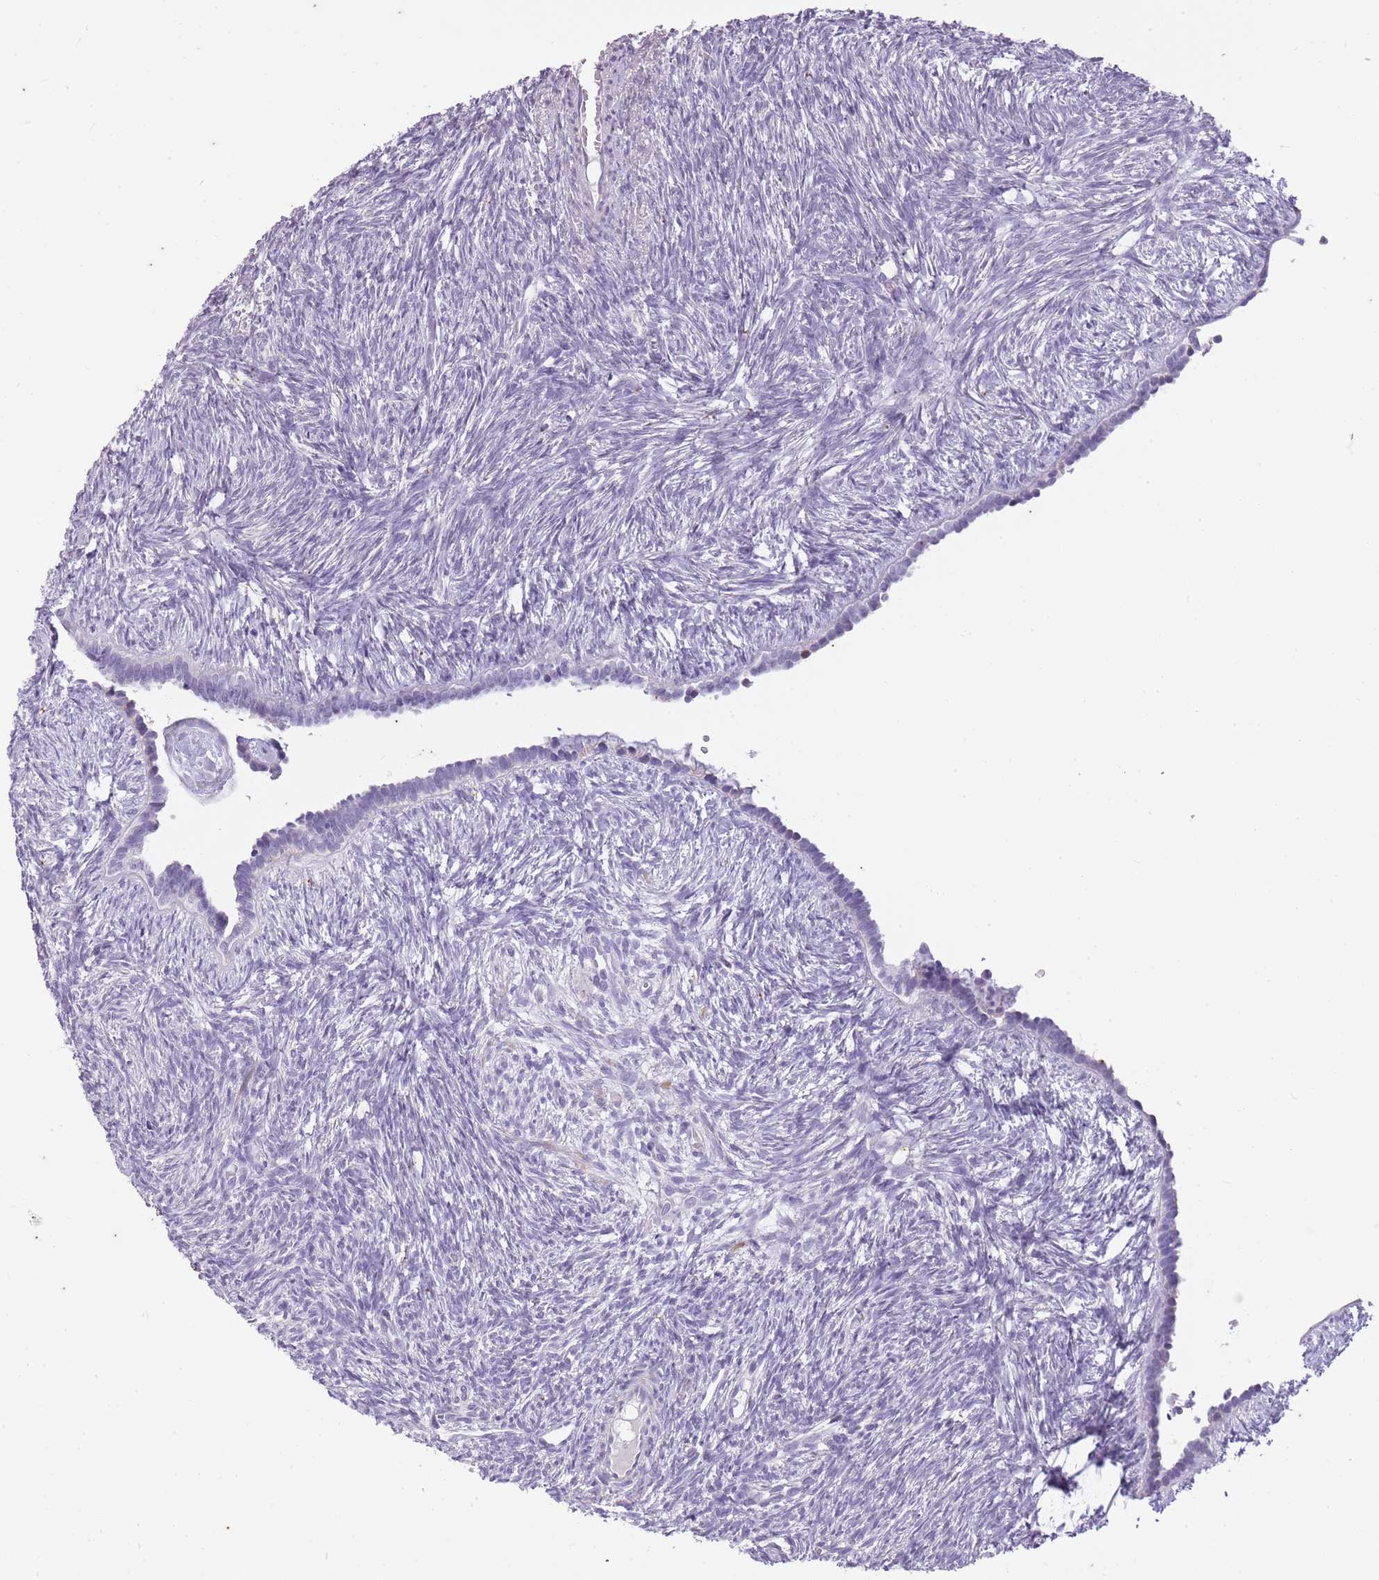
{"staining": {"intensity": "negative", "quantity": "none", "location": "none"}, "tissue": "ovary", "cell_type": "Ovarian stroma cells", "image_type": "normal", "snomed": [{"axis": "morphology", "description": "Normal tissue, NOS"}, {"axis": "topography", "description": "Ovary"}], "caption": "The image demonstrates no staining of ovarian stroma cells in unremarkable ovary. (Brightfield microscopy of DAB (3,3'-diaminobenzidine) immunohistochemistry (IHC) at high magnification).", "gene": "CNTNAP3B", "patient": {"sex": "female", "age": 51}}